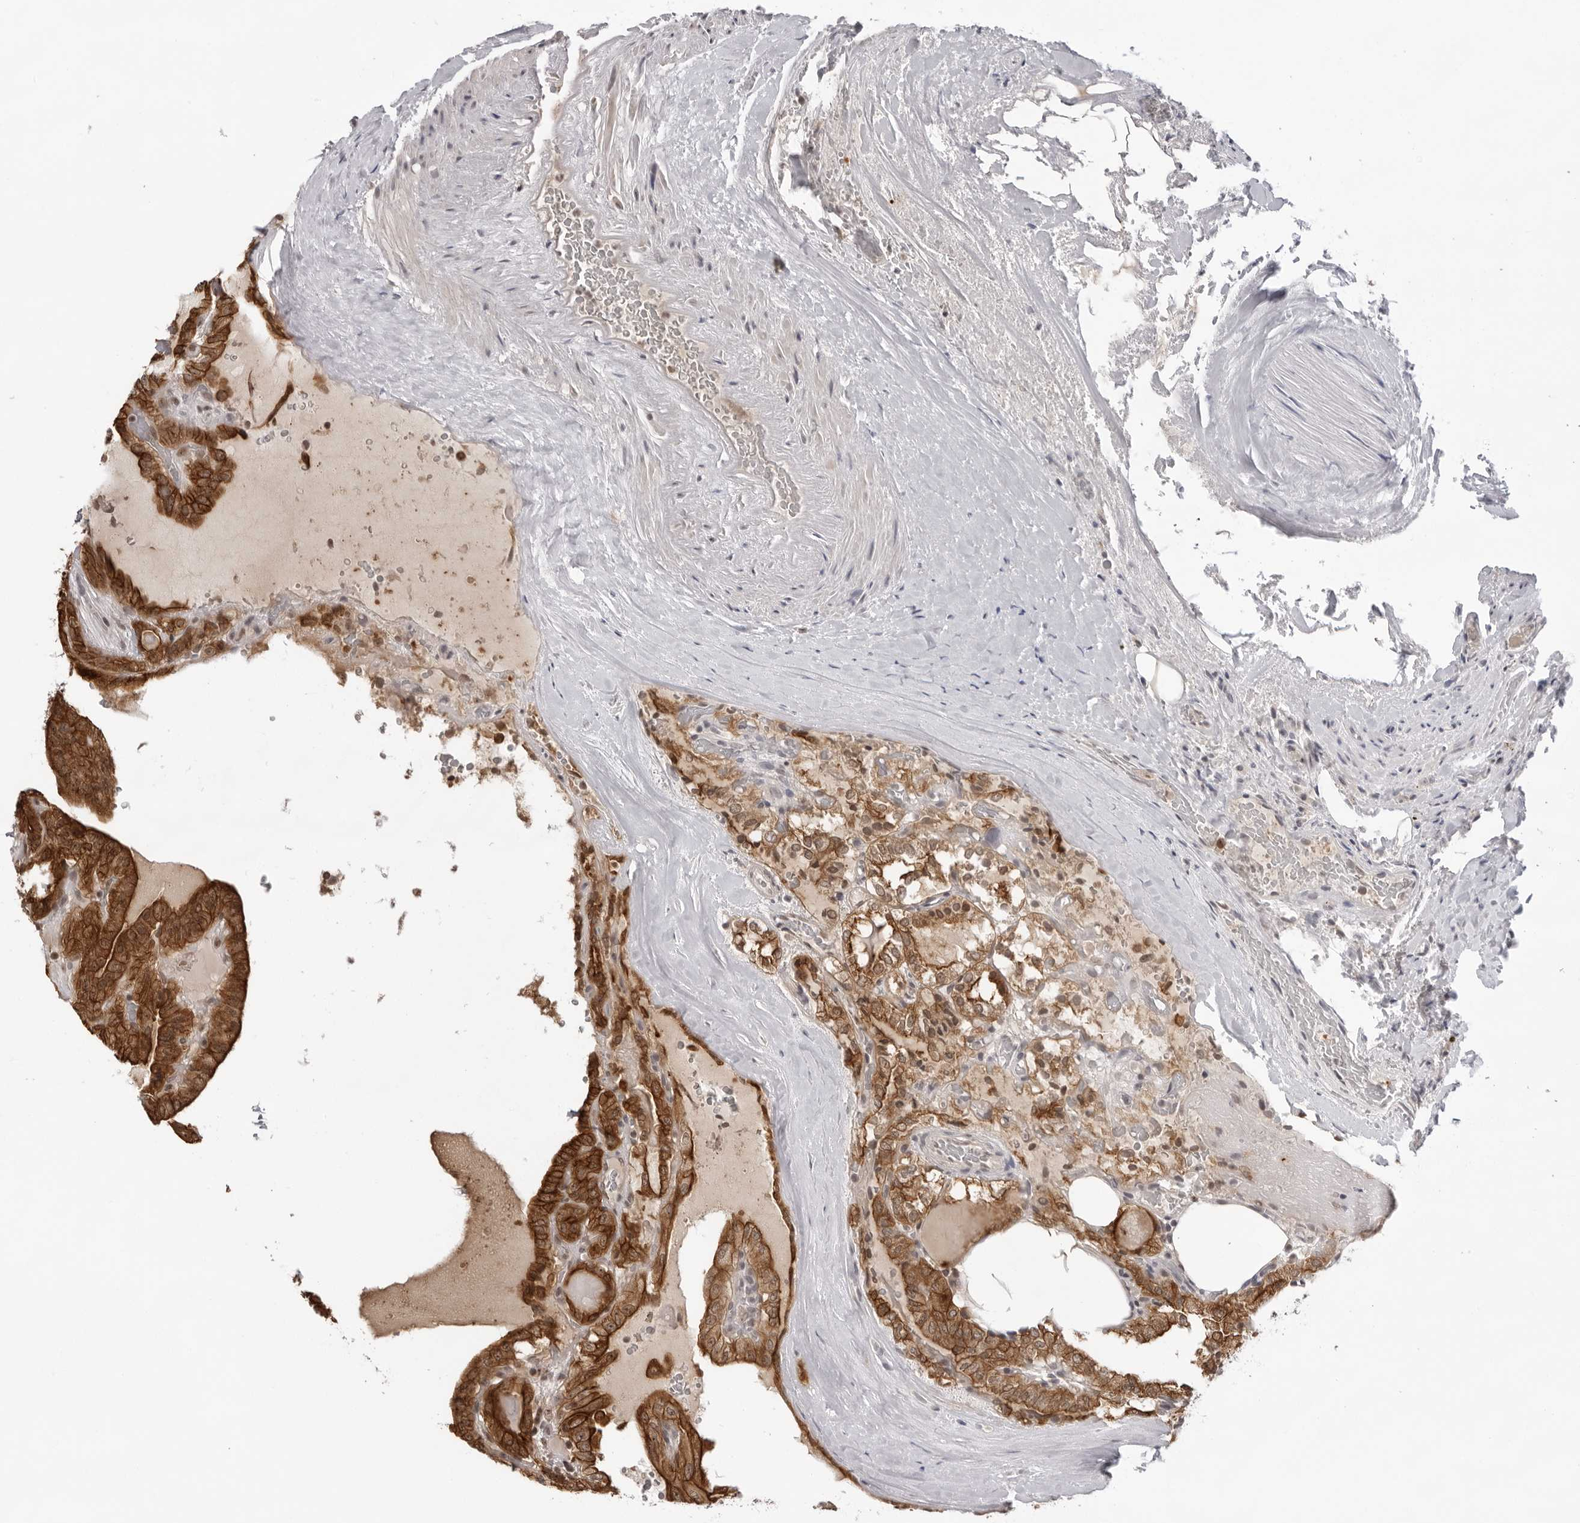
{"staining": {"intensity": "strong", "quantity": ">75%", "location": "cytoplasmic/membranous"}, "tissue": "thyroid cancer", "cell_type": "Tumor cells", "image_type": "cancer", "snomed": [{"axis": "morphology", "description": "Papillary adenocarcinoma, NOS"}, {"axis": "topography", "description": "Thyroid gland"}], "caption": "Immunohistochemistry of human papillary adenocarcinoma (thyroid) reveals high levels of strong cytoplasmic/membranous positivity in approximately >75% of tumor cells. The staining was performed using DAB to visualize the protein expression in brown, while the nuclei were stained in blue with hematoxylin (Magnification: 20x).", "gene": "EXOSC10", "patient": {"sex": "male", "age": 77}}